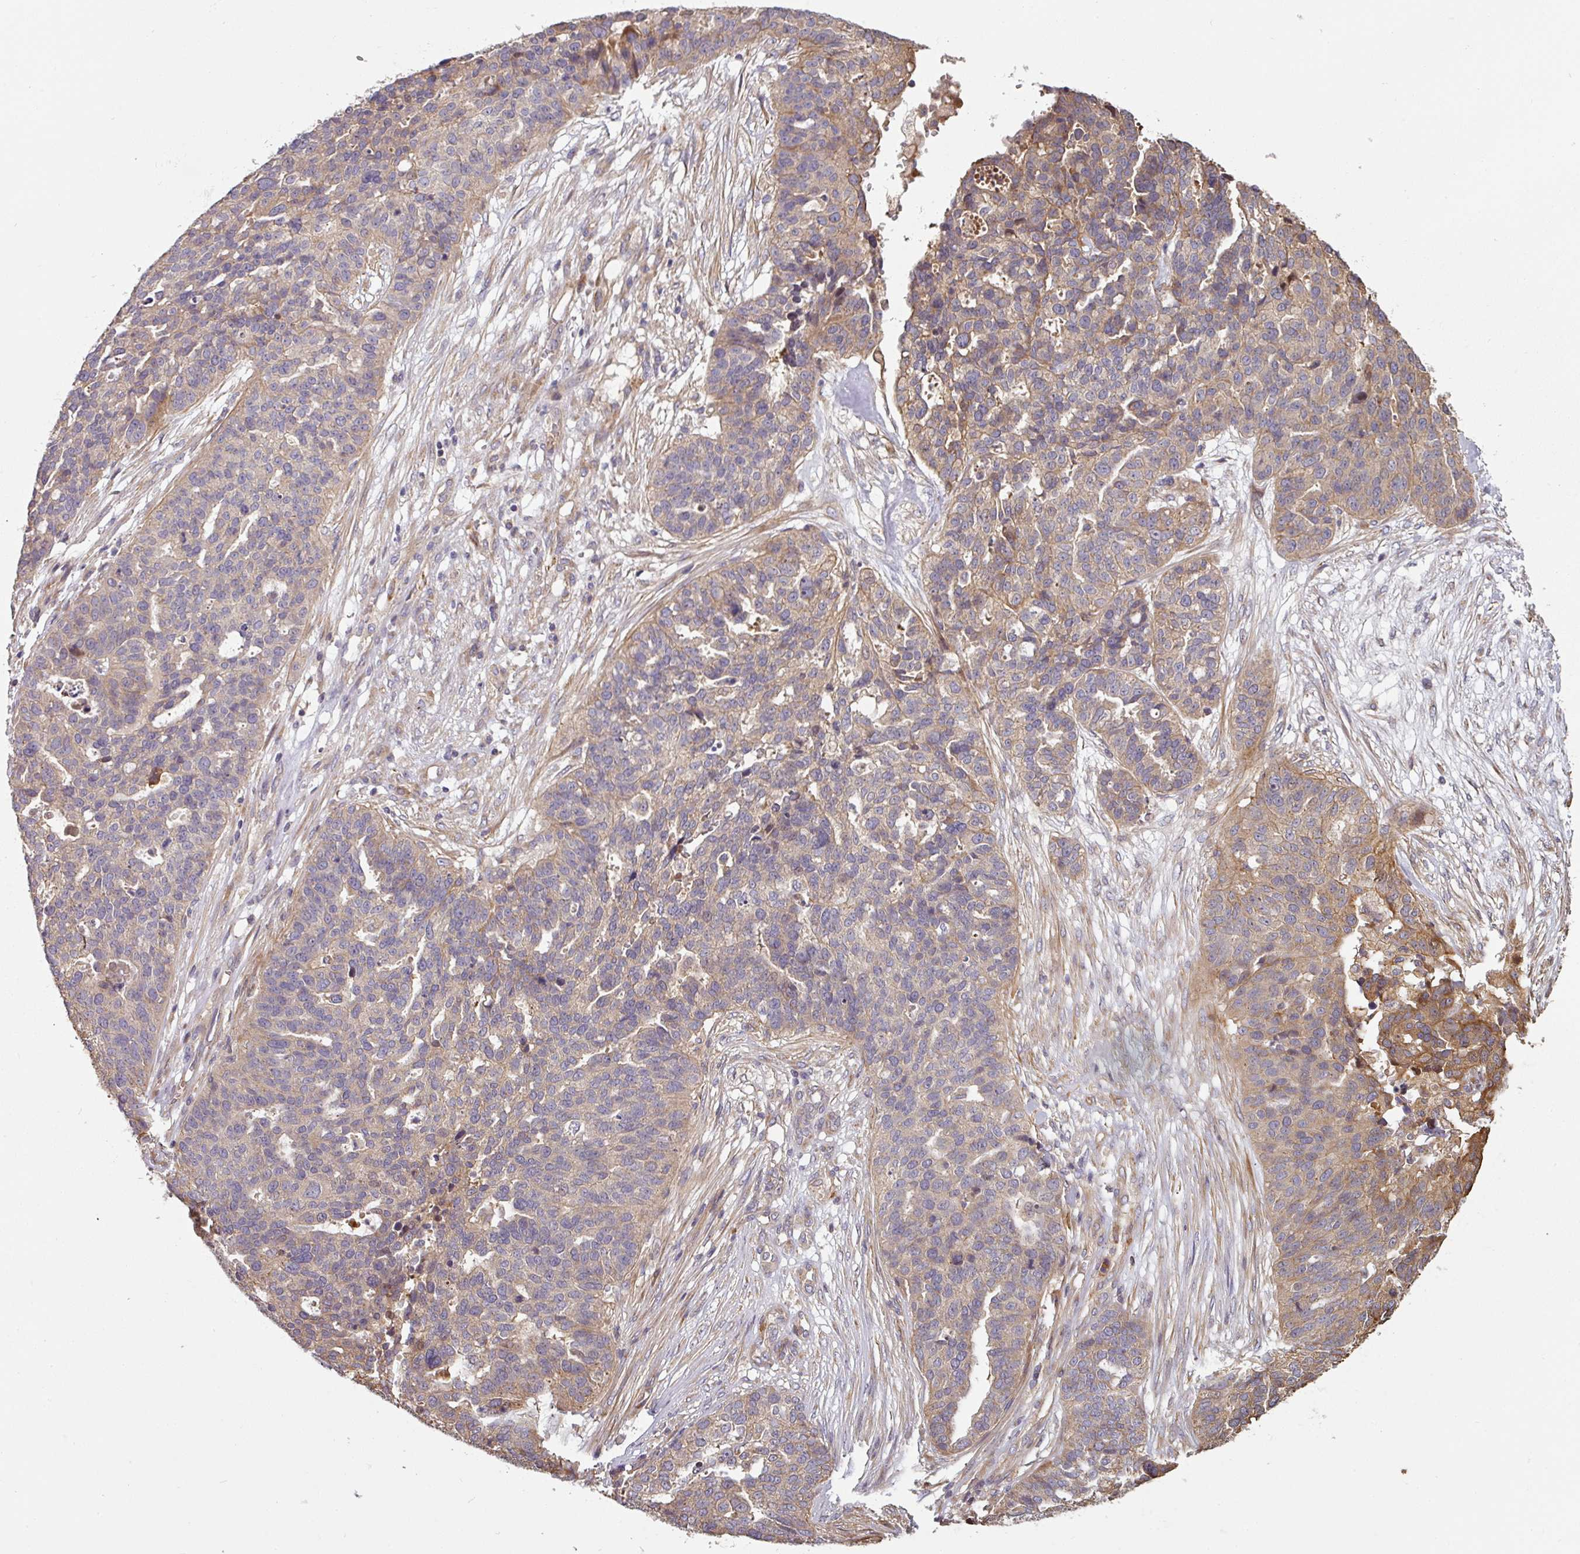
{"staining": {"intensity": "moderate", "quantity": "<25%", "location": "cytoplasmic/membranous"}, "tissue": "ovarian cancer", "cell_type": "Tumor cells", "image_type": "cancer", "snomed": [{"axis": "morphology", "description": "Cystadenocarcinoma, serous, NOS"}, {"axis": "topography", "description": "Ovary"}], "caption": "DAB (3,3'-diaminobenzidine) immunohistochemical staining of ovarian cancer (serous cystadenocarcinoma) displays moderate cytoplasmic/membranous protein expression in about <25% of tumor cells. The staining was performed using DAB, with brown indicating positive protein expression. Nuclei are stained blue with hematoxylin.", "gene": "SIK1", "patient": {"sex": "female", "age": 59}}